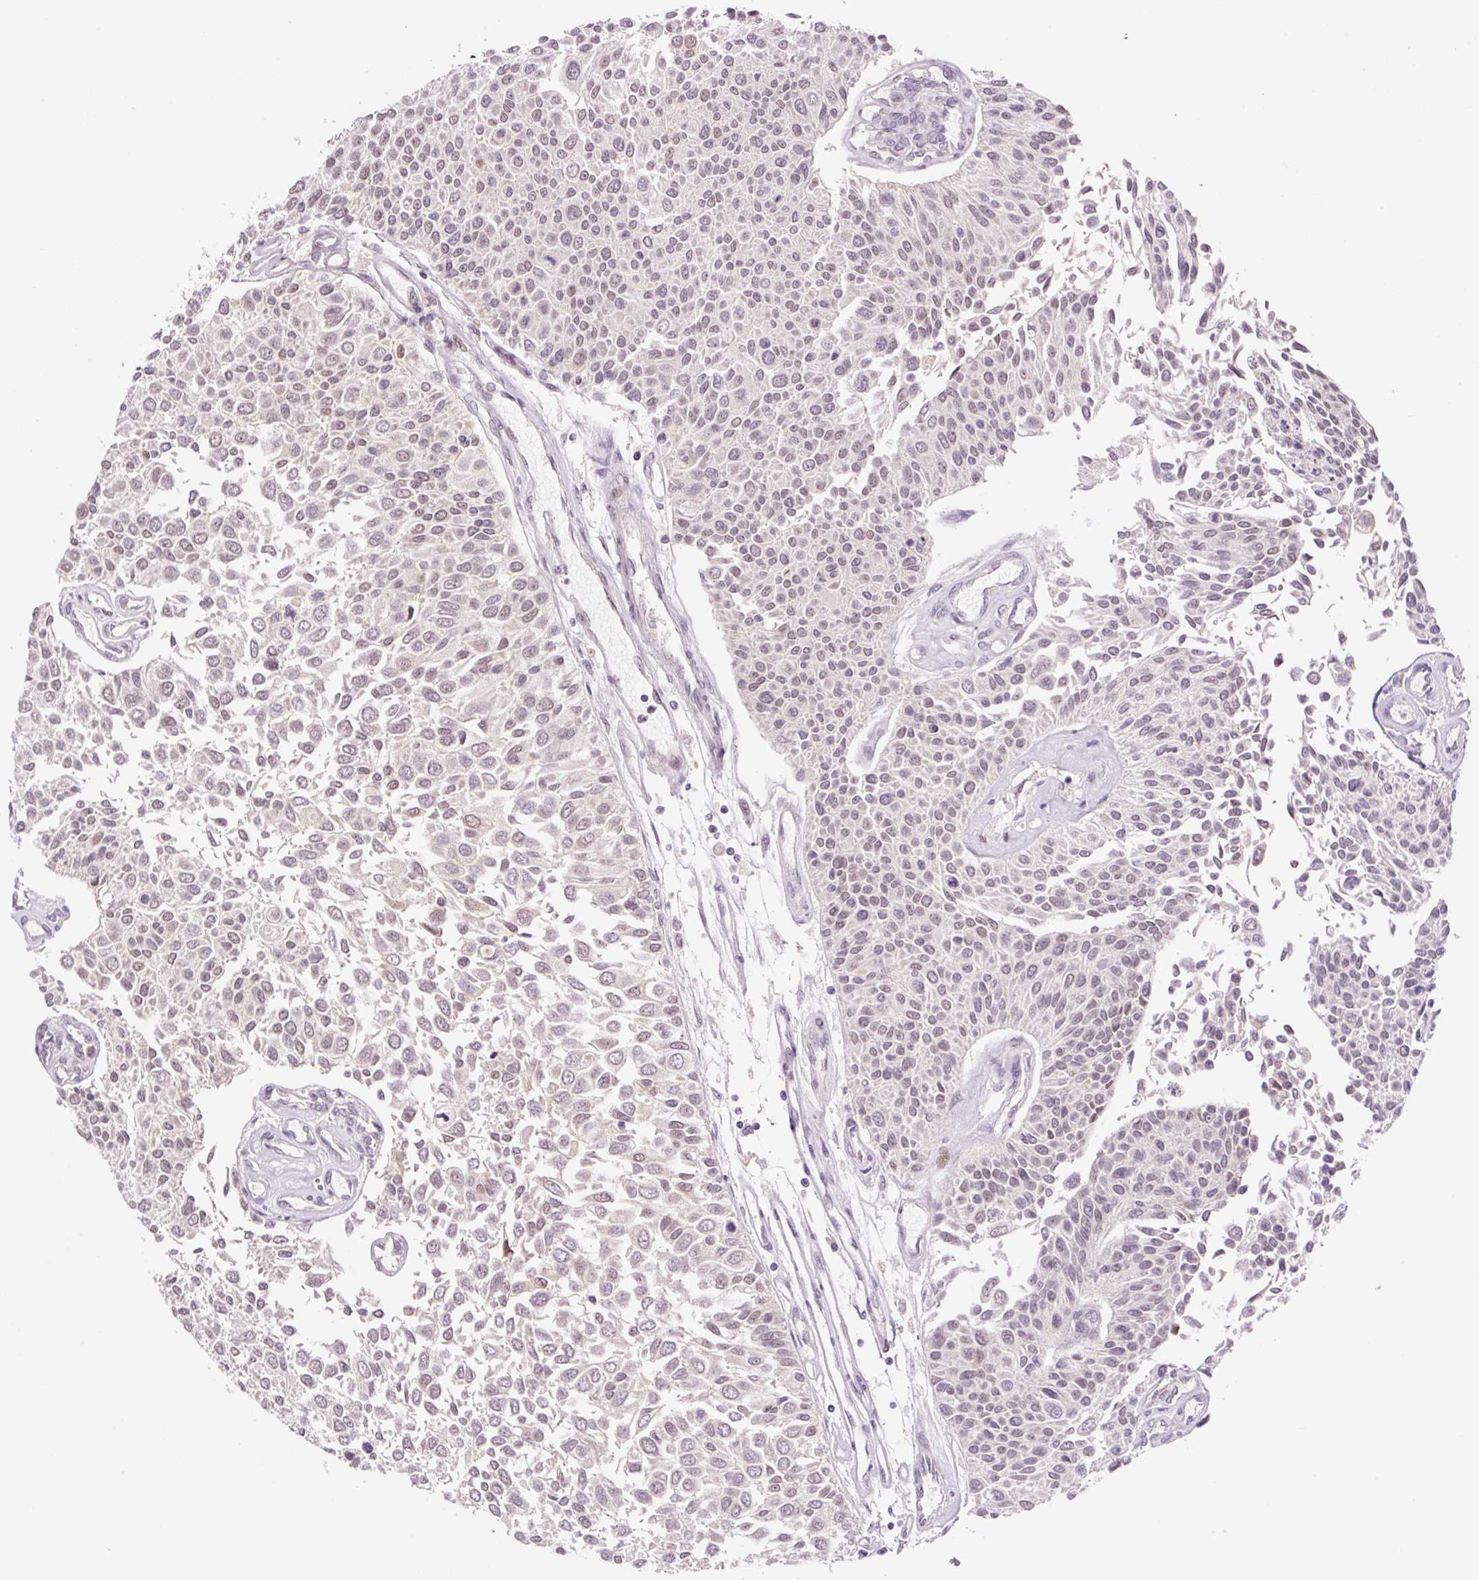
{"staining": {"intensity": "weak", "quantity": "<25%", "location": "nuclear"}, "tissue": "urothelial cancer", "cell_type": "Tumor cells", "image_type": "cancer", "snomed": [{"axis": "morphology", "description": "Urothelial carcinoma, NOS"}, {"axis": "topography", "description": "Urinary bladder"}], "caption": "This is a micrograph of immunohistochemistry staining of transitional cell carcinoma, which shows no staining in tumor cells.", "gene": "DPPA4", "patient": {"sex": "male", "age": 55}}